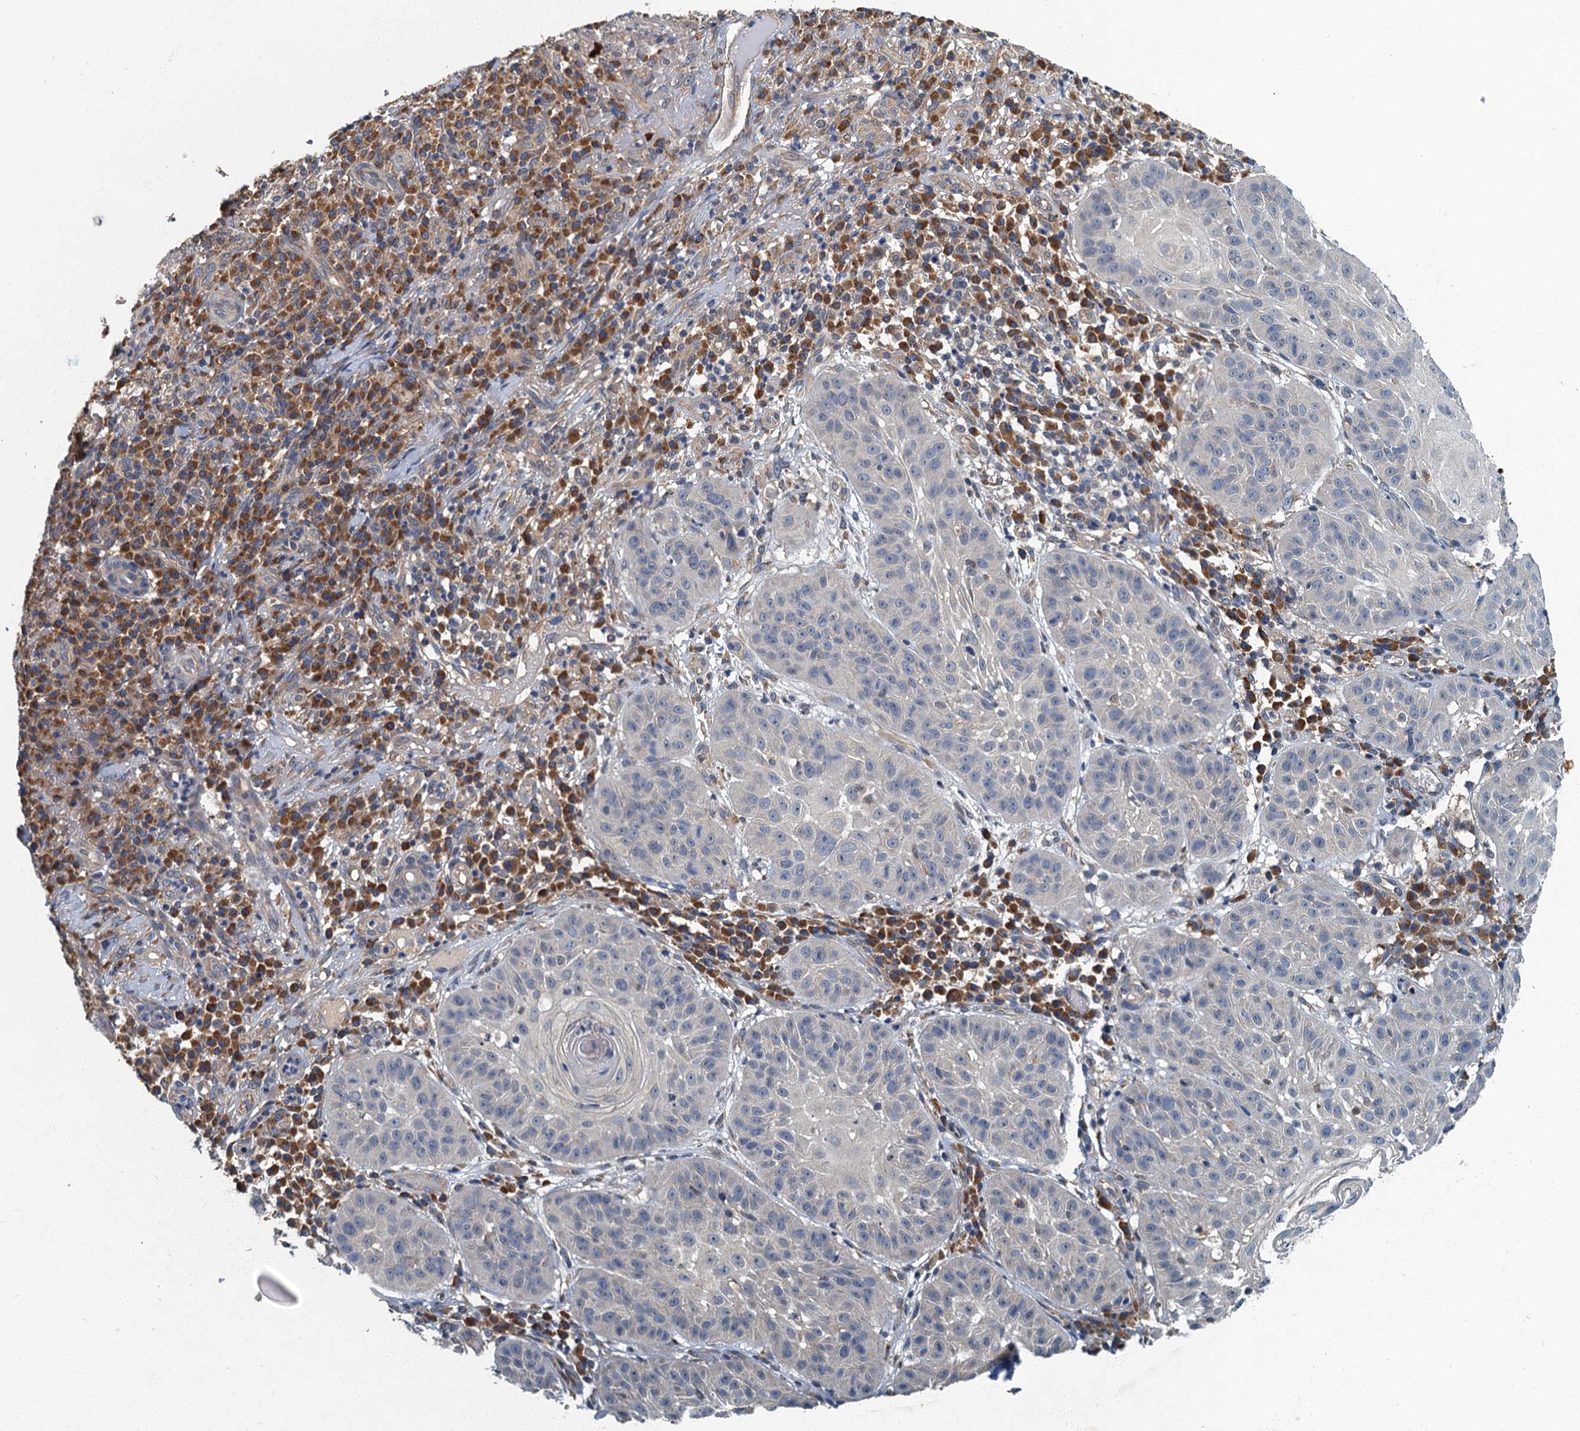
{"staining": {"intensity": "negative", "quantity": "none", "location": "none"}, "tissue": "skin cancer", "cell_type": "Tumor cells", "image_type": "cancer", "snomed": [{"axis": "morphology", "description": "Normal tissue, NOS"}, {"axis": "morphology", "description": "Basal cell carcinoma"}, {"axis": "topography", "description": "Skin"}], "caption": "High power microscopy photomicrograph of an immunohistochemistry micrograph of skin cancer (basal cell carcinoma), revealing no significant positivity in tumor cells.", "gene": "DDX49", "patient": {"sex": "male", "age": 93}}